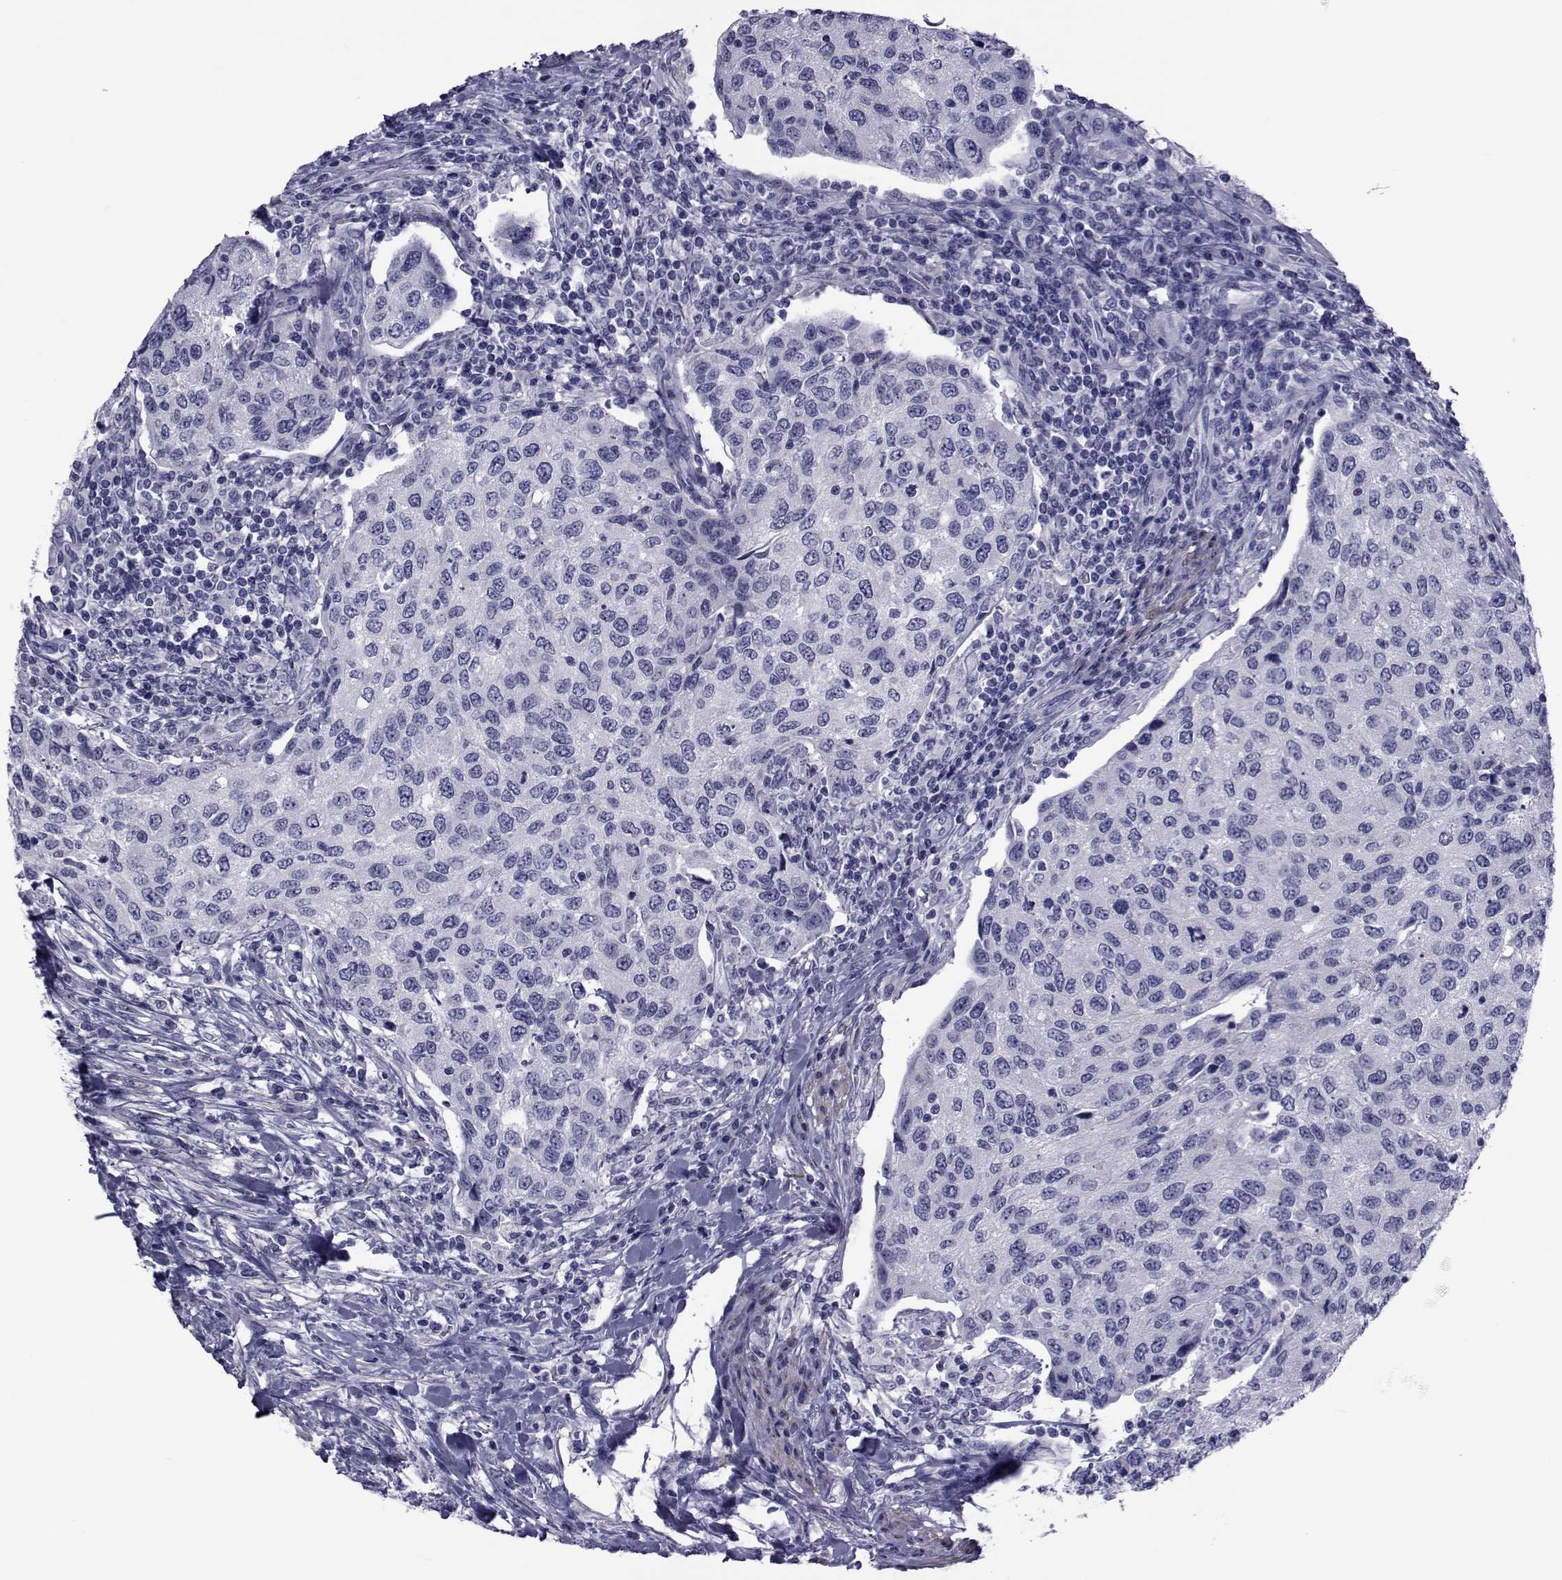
{"staining": {"intensity": "negative", "quantity": "none", "location": "none"}, "tissue": "urothelial cancer", "cell_type": "Tumor cells", "image_type": "cancer", "snomed": [{"axis": "morphology", "description": "Urothelial carcinoma, High grade"}, {"axis": "topography", "description": "Urinary bladder"}], "caption": "This is an IHC micrograph of human high-grade urothelial carcinoma. There is no positivity in tumor cells.", "gene": "GKAP1", "patient": {"sex": "female", "age": 78}}